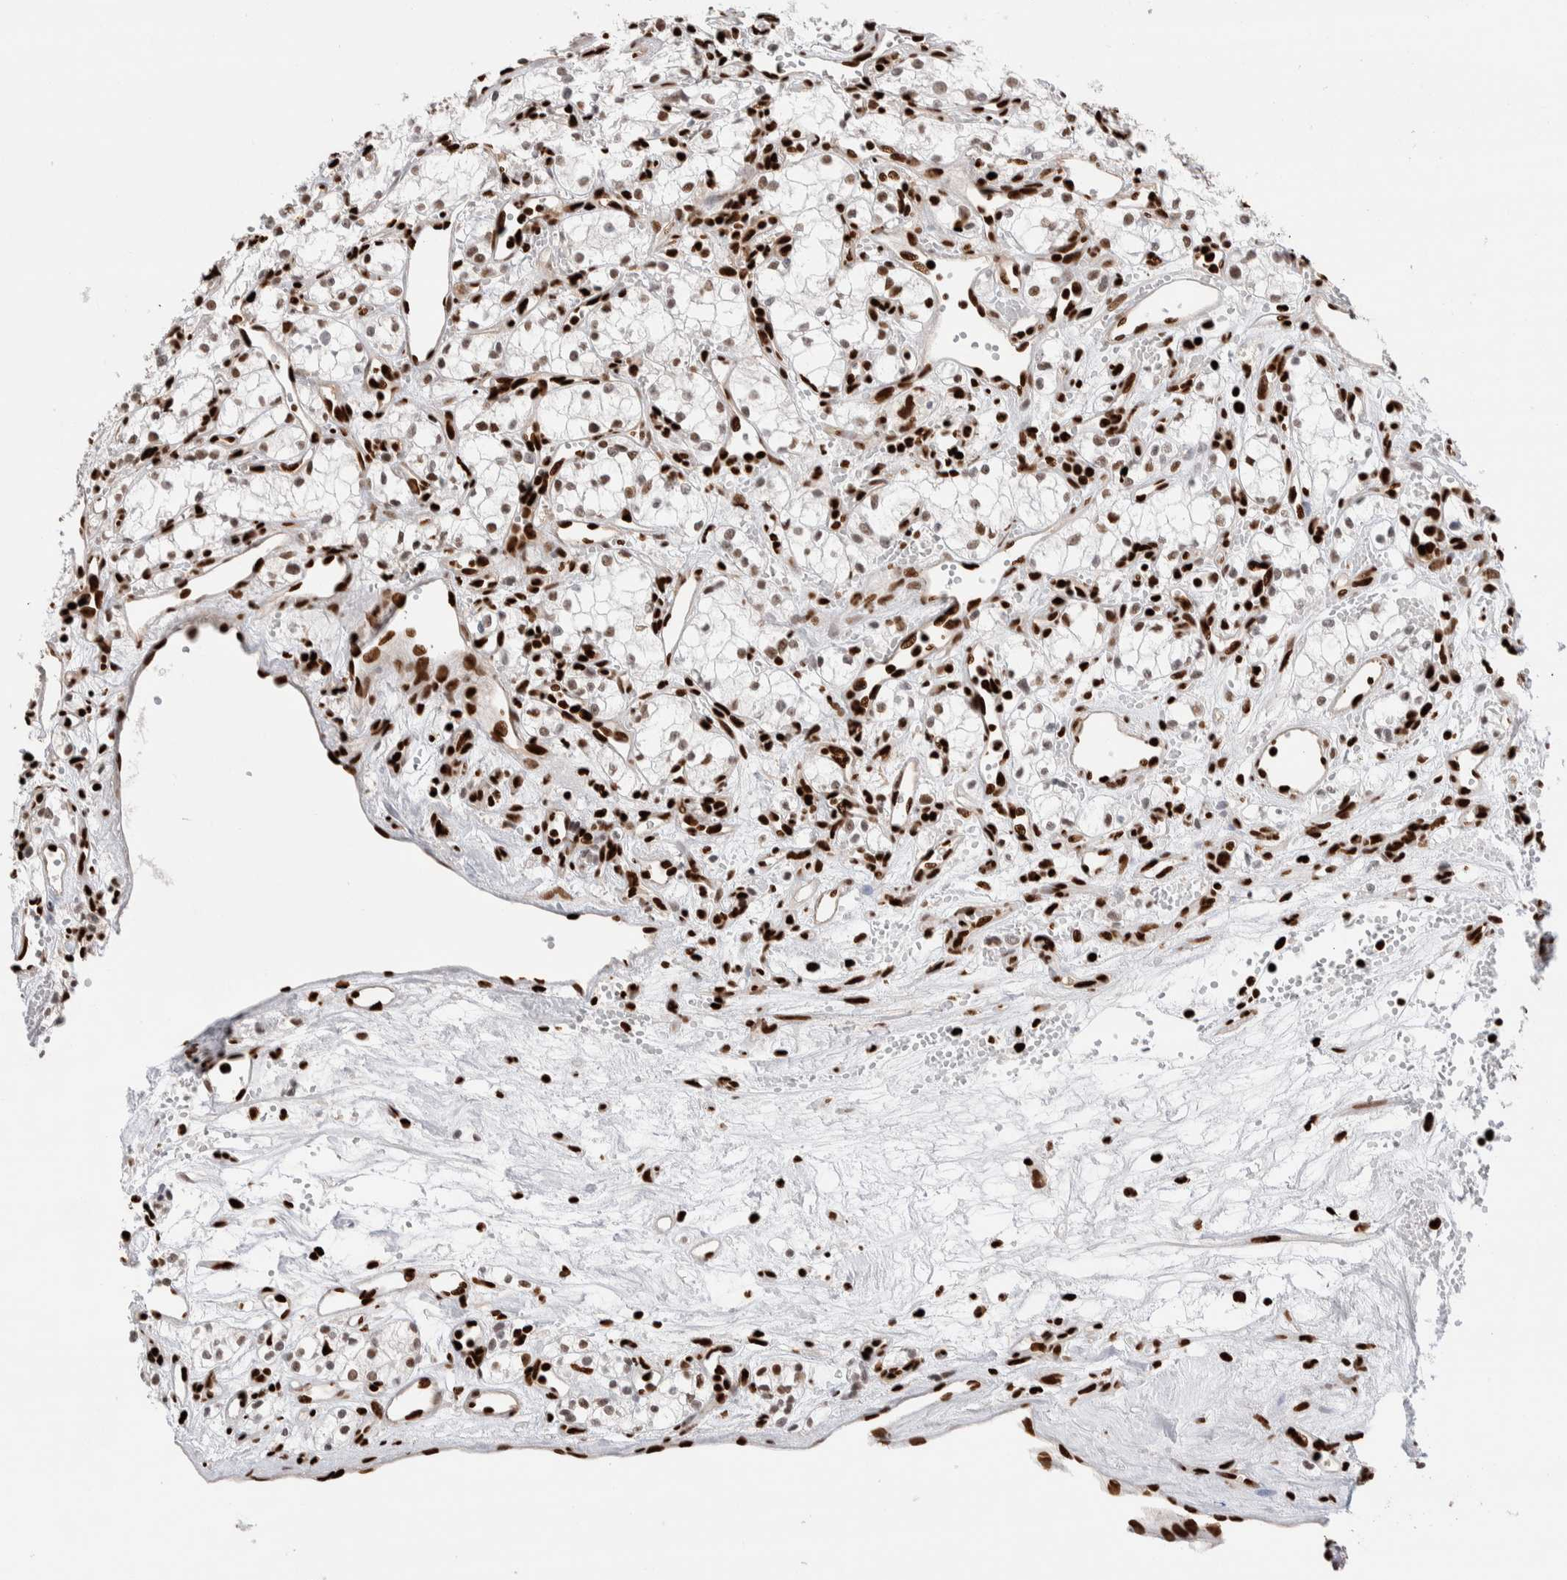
{"staining": {"intensity": "strong", "quantity": "25%-75%", "location": "nuclear"}, "tissue": "renal cancer", "cell_type": "Tumor cells", "image_type": "cancer", "snomed": [{"axis": "morphology", "description": "Adenocarcinoma, NOS"}, {"axis": "topography", "description": "Kidney"}], "caption": "Renal cancer stained for a protein (brown) shows strong nuclear positive positivity in about 25%-75% of tumor cells.", "gene": "RNASEK-C17orf49", "patient": {"sex": "male", "age": 59}}